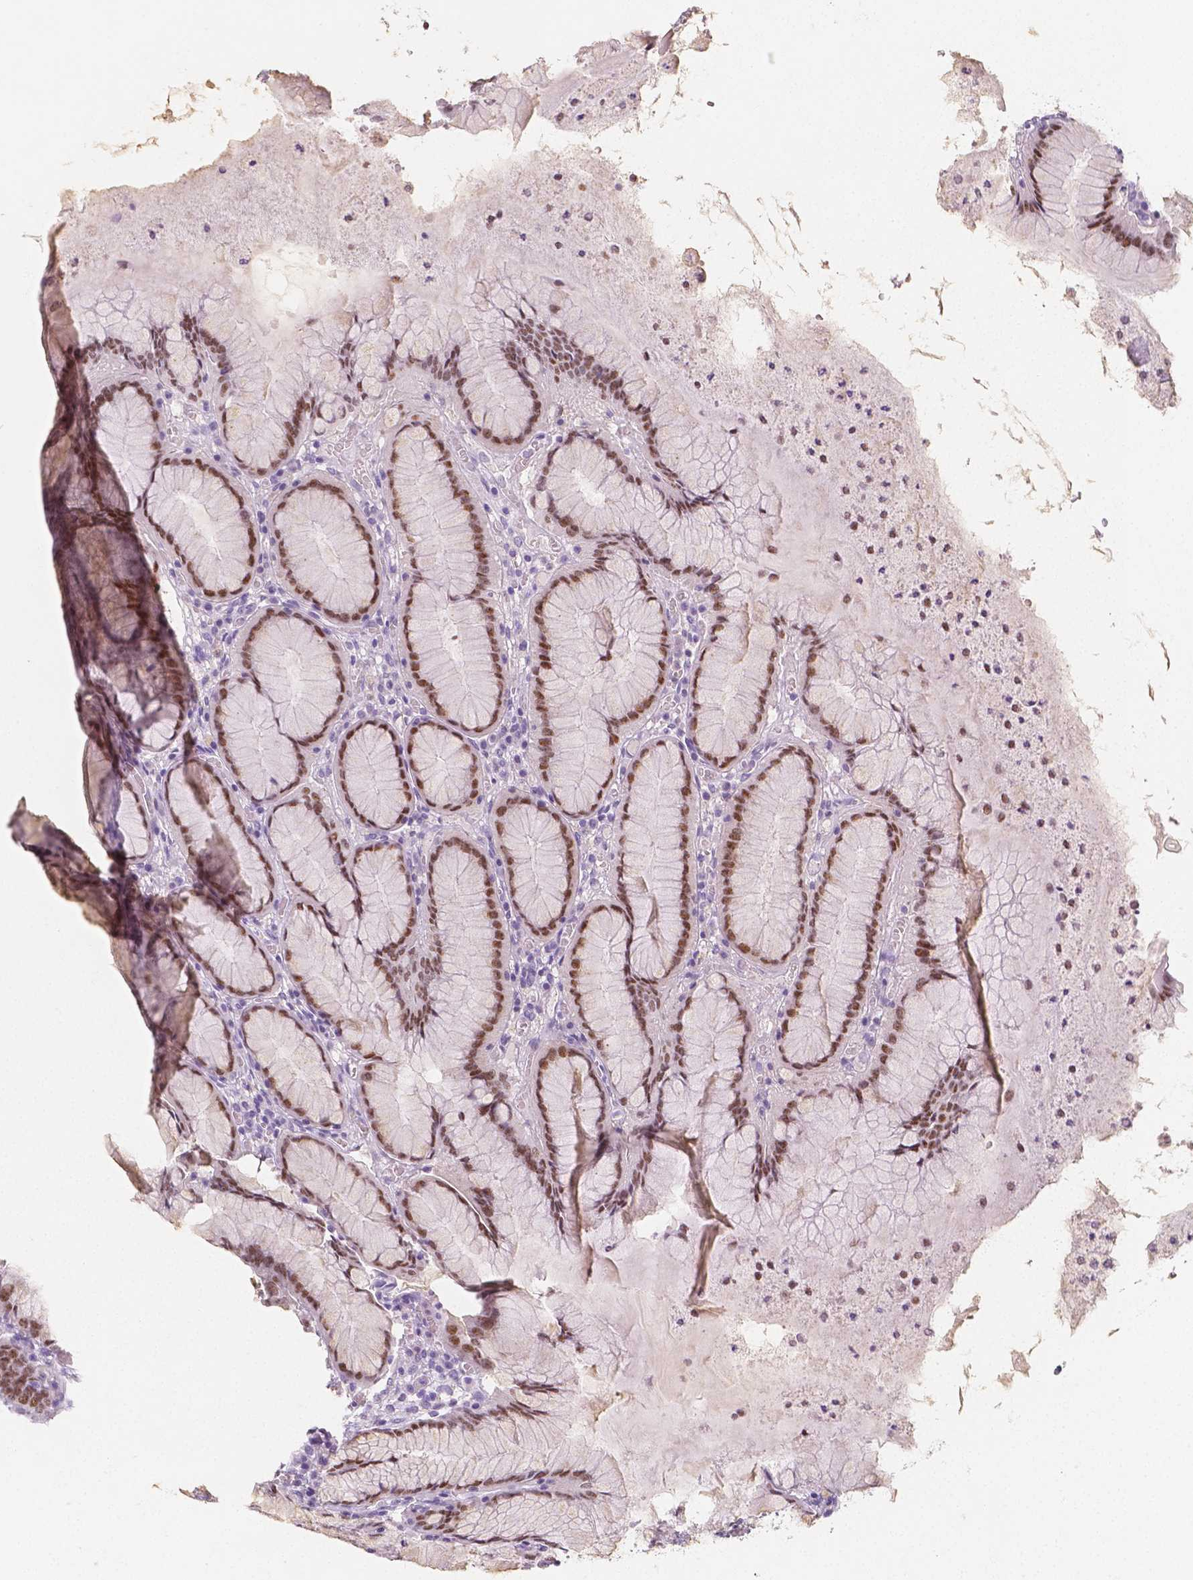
{"staining": {"intensity": "moderate", "quantity": ">75%", "location": "nuclear"}, "tissue": "stomach", "cell_type": "Glandular cells", "image_type": "normal", "snomed": [{"axis": "morphology", "description": "Normal tissue, NOS"}, {"axis": "topography", "description": "Stomach"}], "caption": "A micrograph of human stomach stained for a protein exhibits moderate nuclear brown staining in glandular cells.", "gene": "HNF1B", "patient": {"sex": "male", "age": 55}}